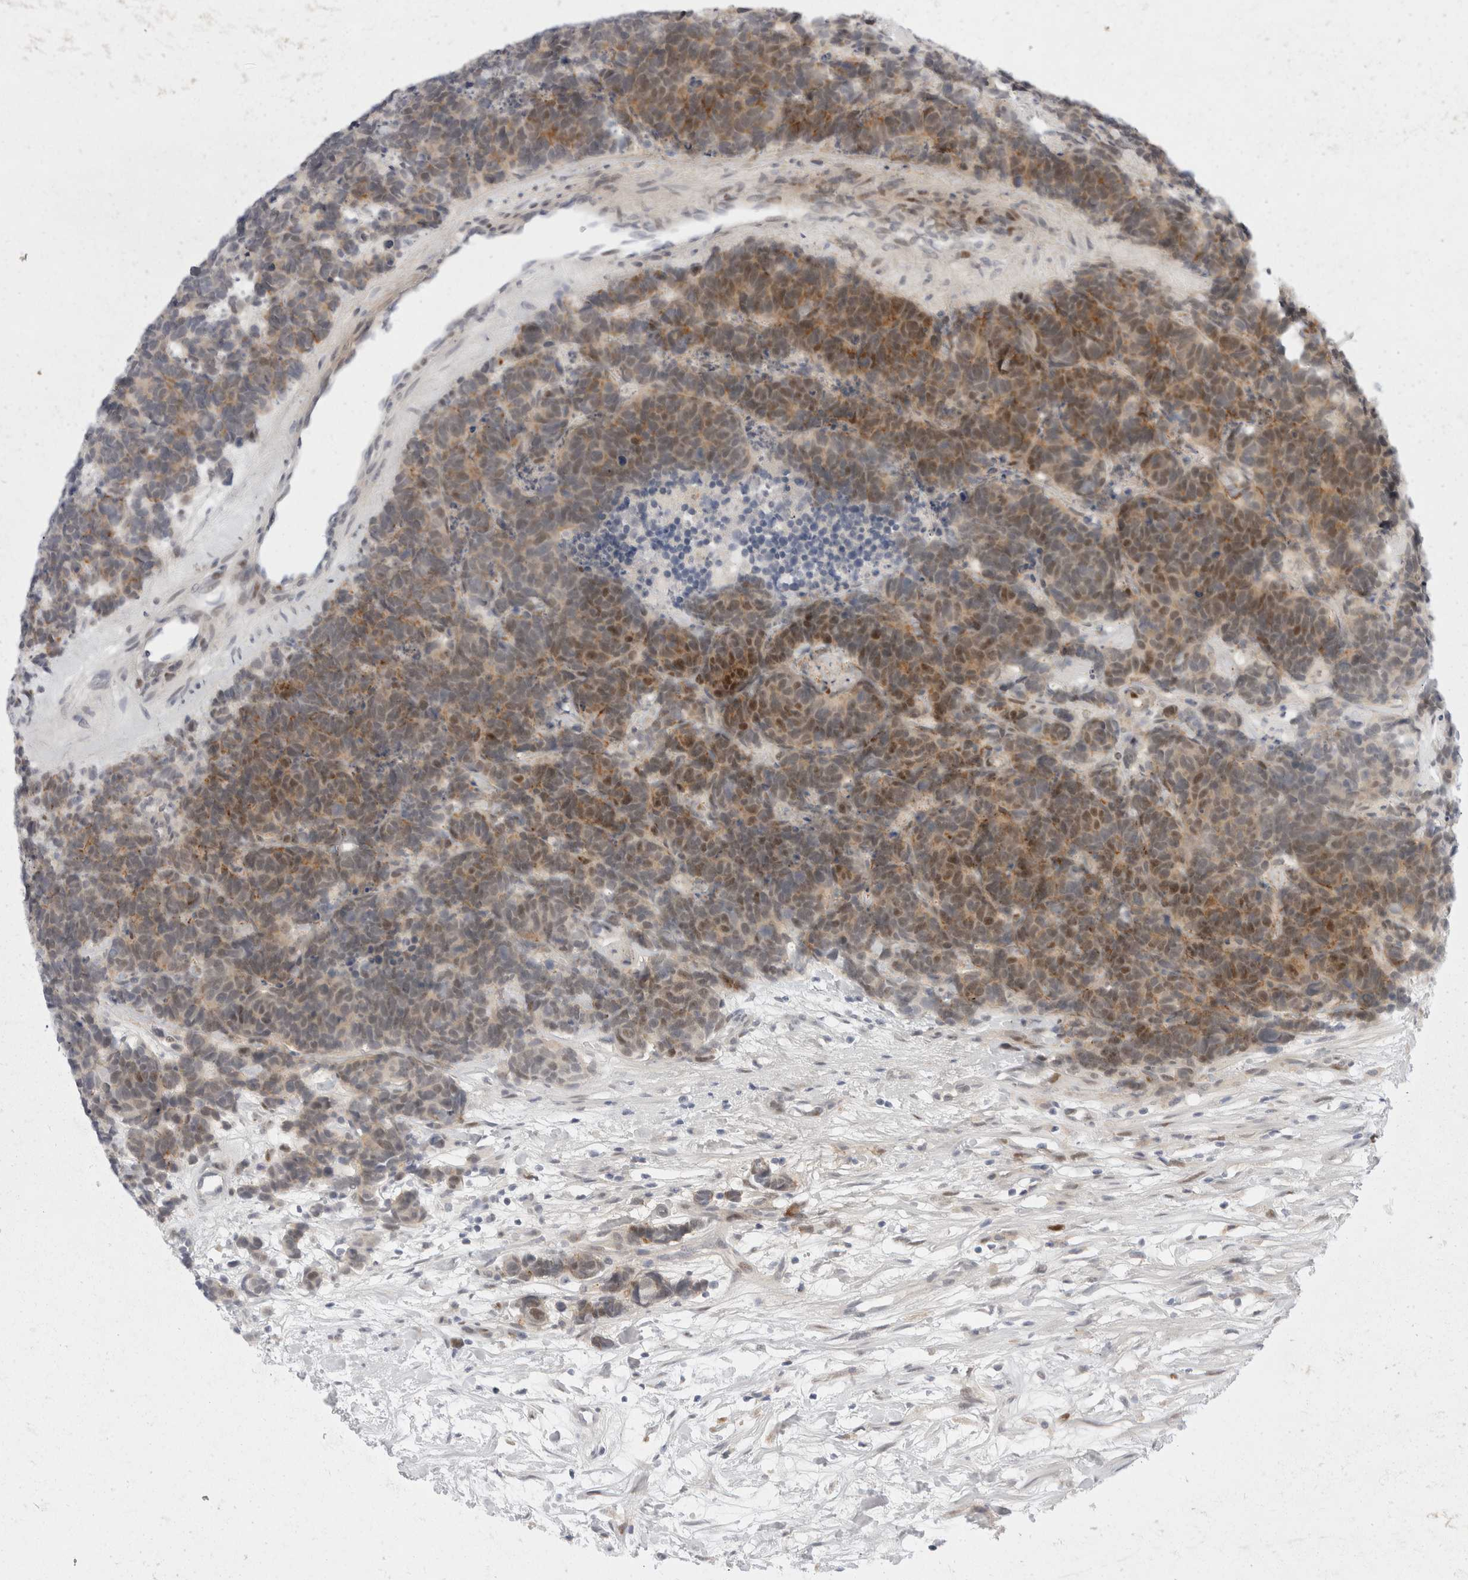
{"staining": {"intensity": "weak", "quantity": ">75%", "location": "cytoplasmic/membranous,nuclear"}, "tissue": "carcinoid", "cell_type": "Tumor cells", "image_type": "cancer", "snomed": [{"axis": "morphology", "description": "Carcinoma, NOS"}, {"axis": "morphology", "description": "Carcinoid, malignant, NOS"}, {"axis": "topography", "description": "Urinary bladder"}], "caption": "DAB (3,3'-diaminobenzidine) immunohistochemical staining of human carcinoid demonstrates weak cytoplasmic/membranous and nuclear protein positivity in about >75% of tumor cells.", "gene": "TOM1L2", "patient": {"sex": "male", "age": 57}}